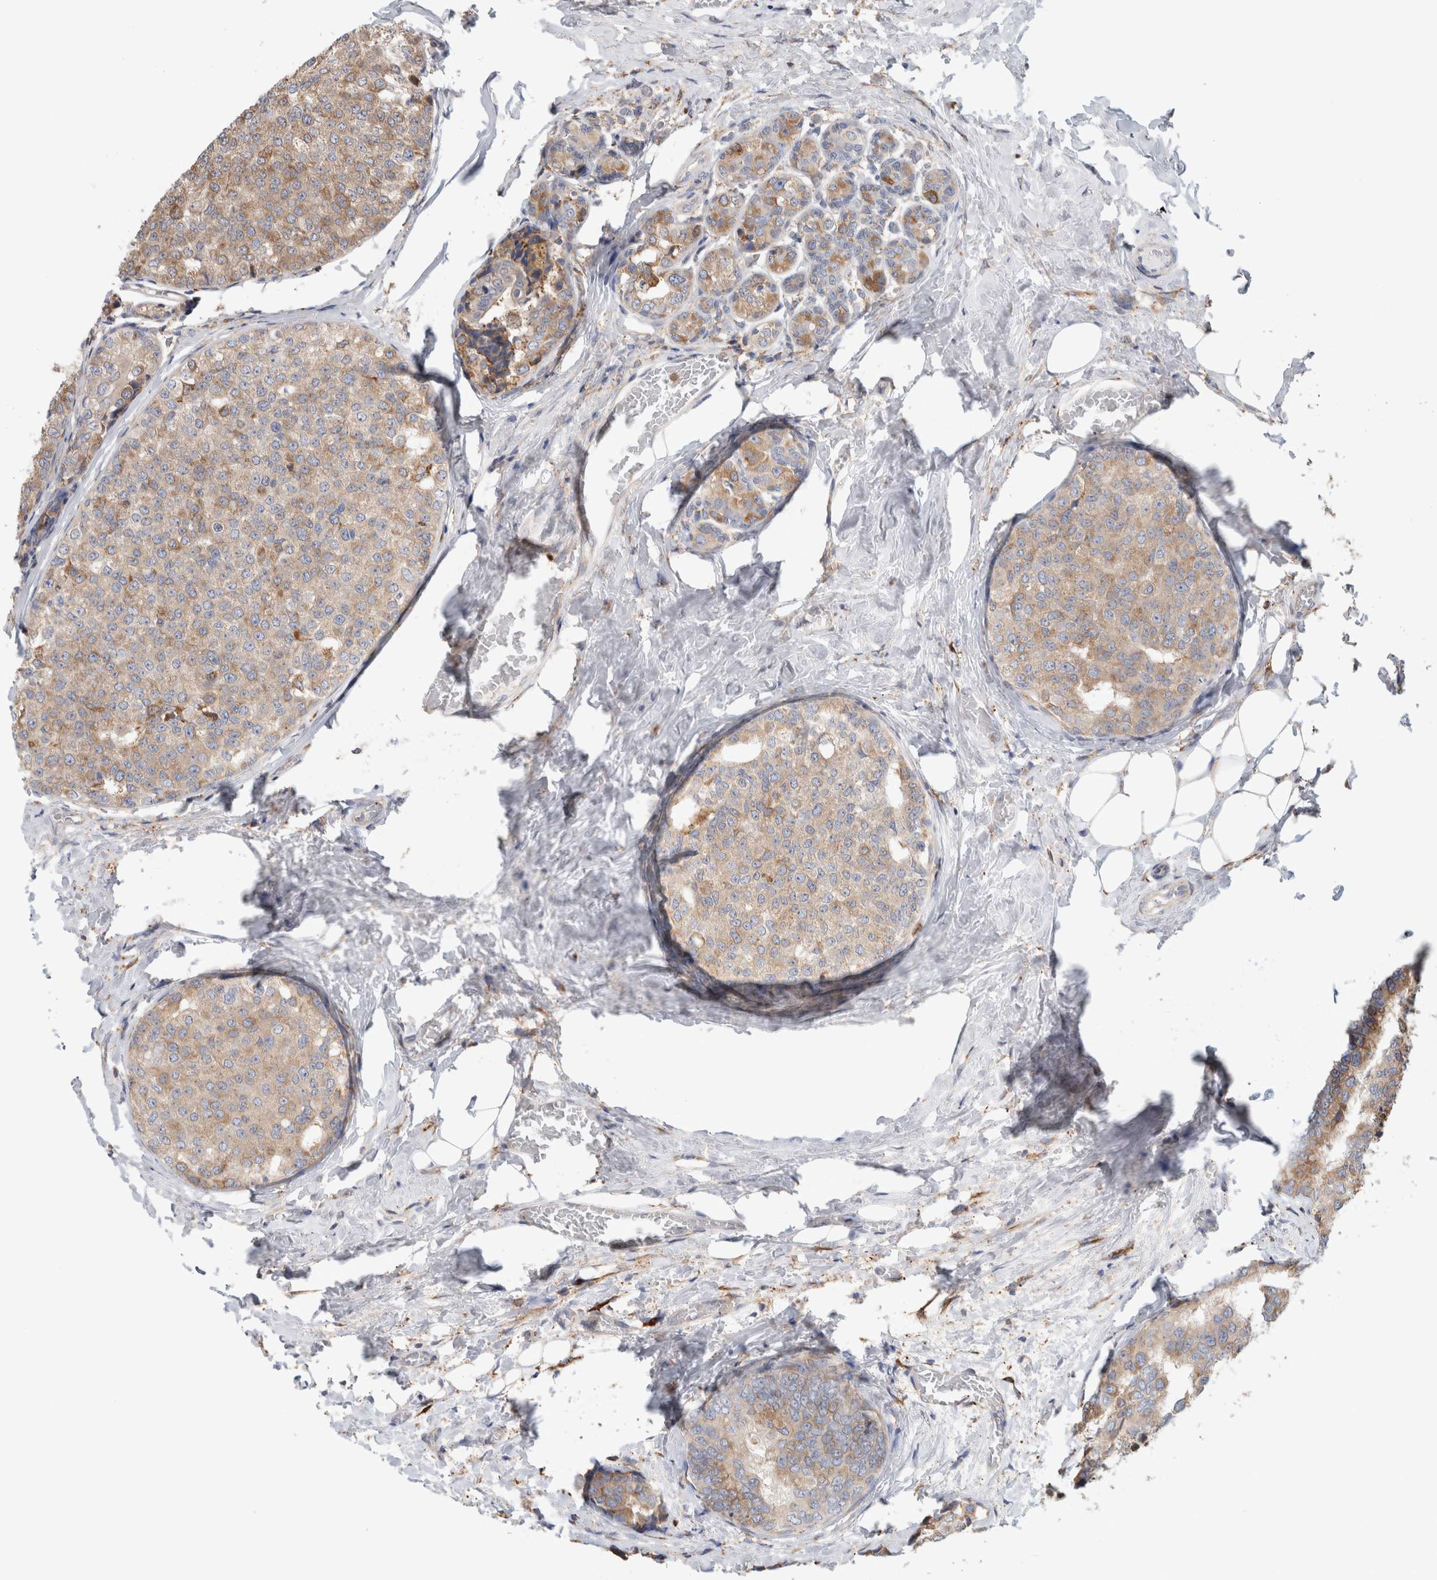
{"staining": {"intensity": "weak", "quantity": ">75%", "location": "cytoplasmic/membranous"}, "tissue": "breast cancer", "cell_type": "Tumor cells", "image_type": "cancer", "snomed": [{"axis": "morphology", "description": "Normal tissue, NOS"}, {"axis": "morphology", "description": "Duct carcinoma"}, {"axis": "topography", "description": "Breast"}], "caption": "There is low levels of weak cytoplasmic/membranous expression in tumor cells of breast cancer, as demonstrated by immunohistochemical staining (brown color).", "gene": "P4HA1", "patient": {"sex": "female", "age": 43}}